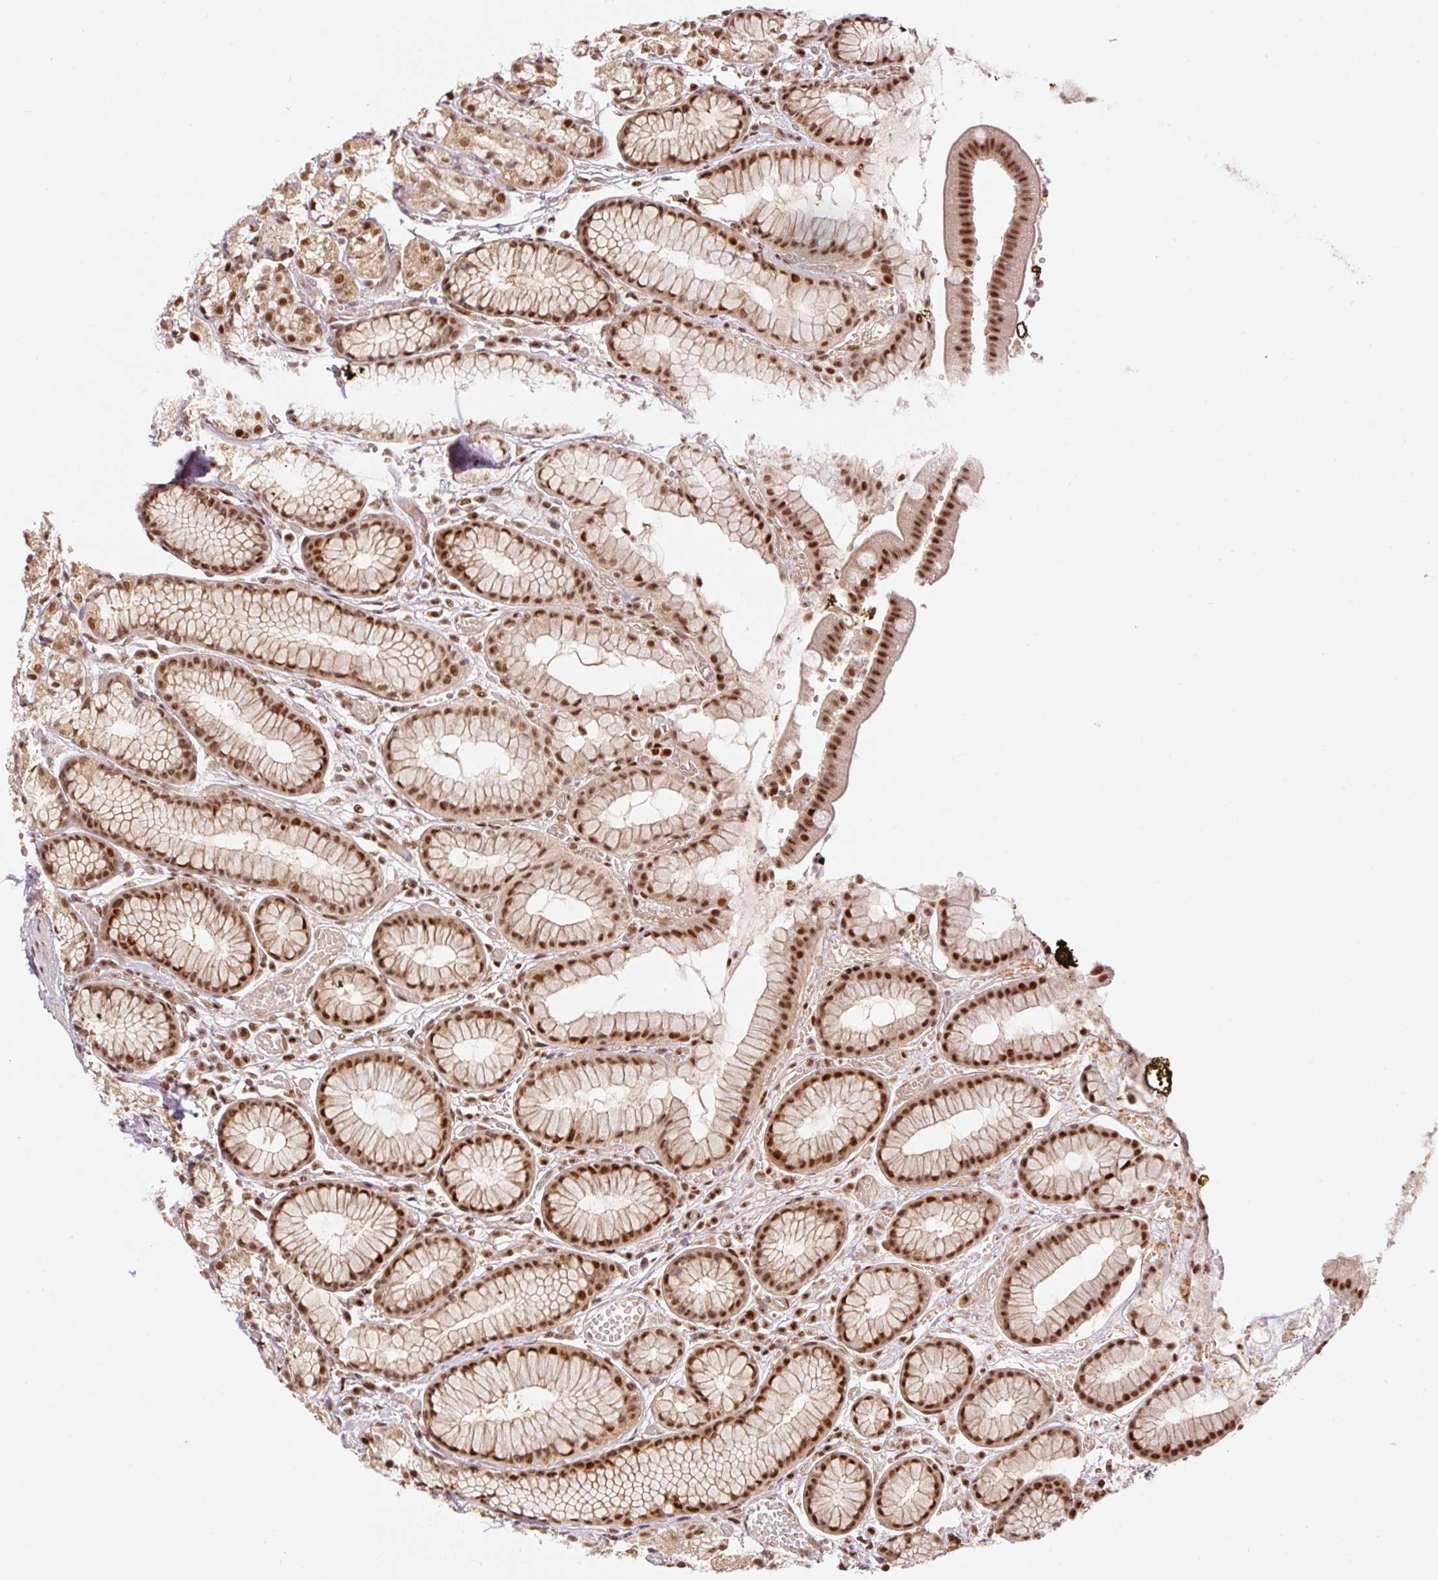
{"staining": {"intensity": "strong", "quantity": ">75%", "location": "nuclear"}, "tissue": "stomach", "cell_type": "Glandular cells", "image_type": "normal", "snomed": [{"axis": "morphology", "description": "Normal tissue, NOS"}, {"axis": "topography", "description": "Smooth muscle"}, {"axis": "topography", "description": "Stomach"}], "caption": "DAB (3,3'-diaminobenzidine) immunohistochemical staining of normal stomach demonstrates strong nuclear protein expression in about >75% of glandular cells.", "gene": "INTS8", "patient": {"sex": "male", "age": 70}}